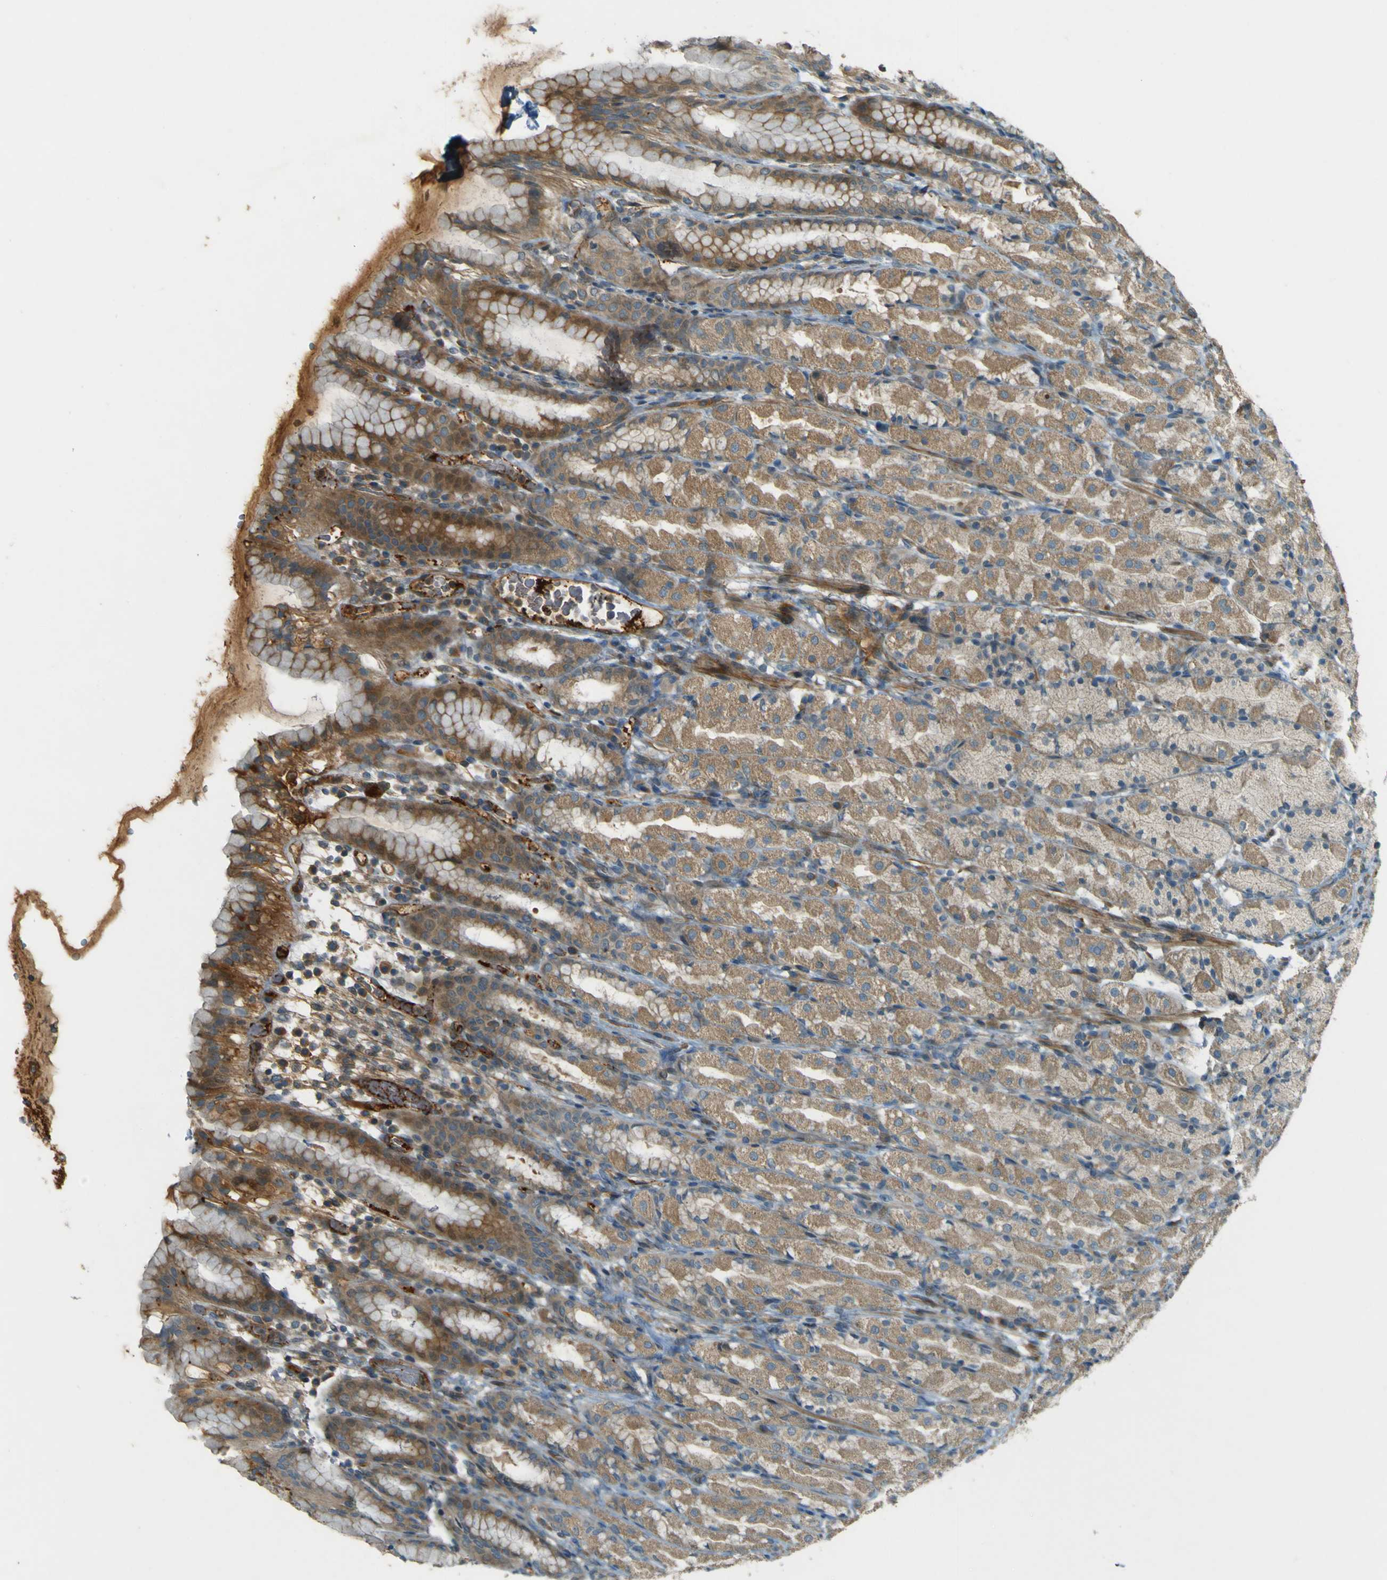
{"staining": {"intensity": "strong", "quantity": "25%-75%", "location": "cytoplasmic/membranous"}, "tissue": "stomach", "cell_type": "Glandular cells", "image_type": "normal", "snomed": [{"axis": "morphology", "description": "Normal tissue, NOS"}, {"axis": "topography", "description": "Stomach, upper"}], "caption": "This photomicrograph exhibits IHC staining of unremarkable stomach, with high strong cytoplasmic/membranous expression in about 25%-75% of glandular cells.", "gene": "LPCAT1", "patient": {"sex": "male", "age": 68}}